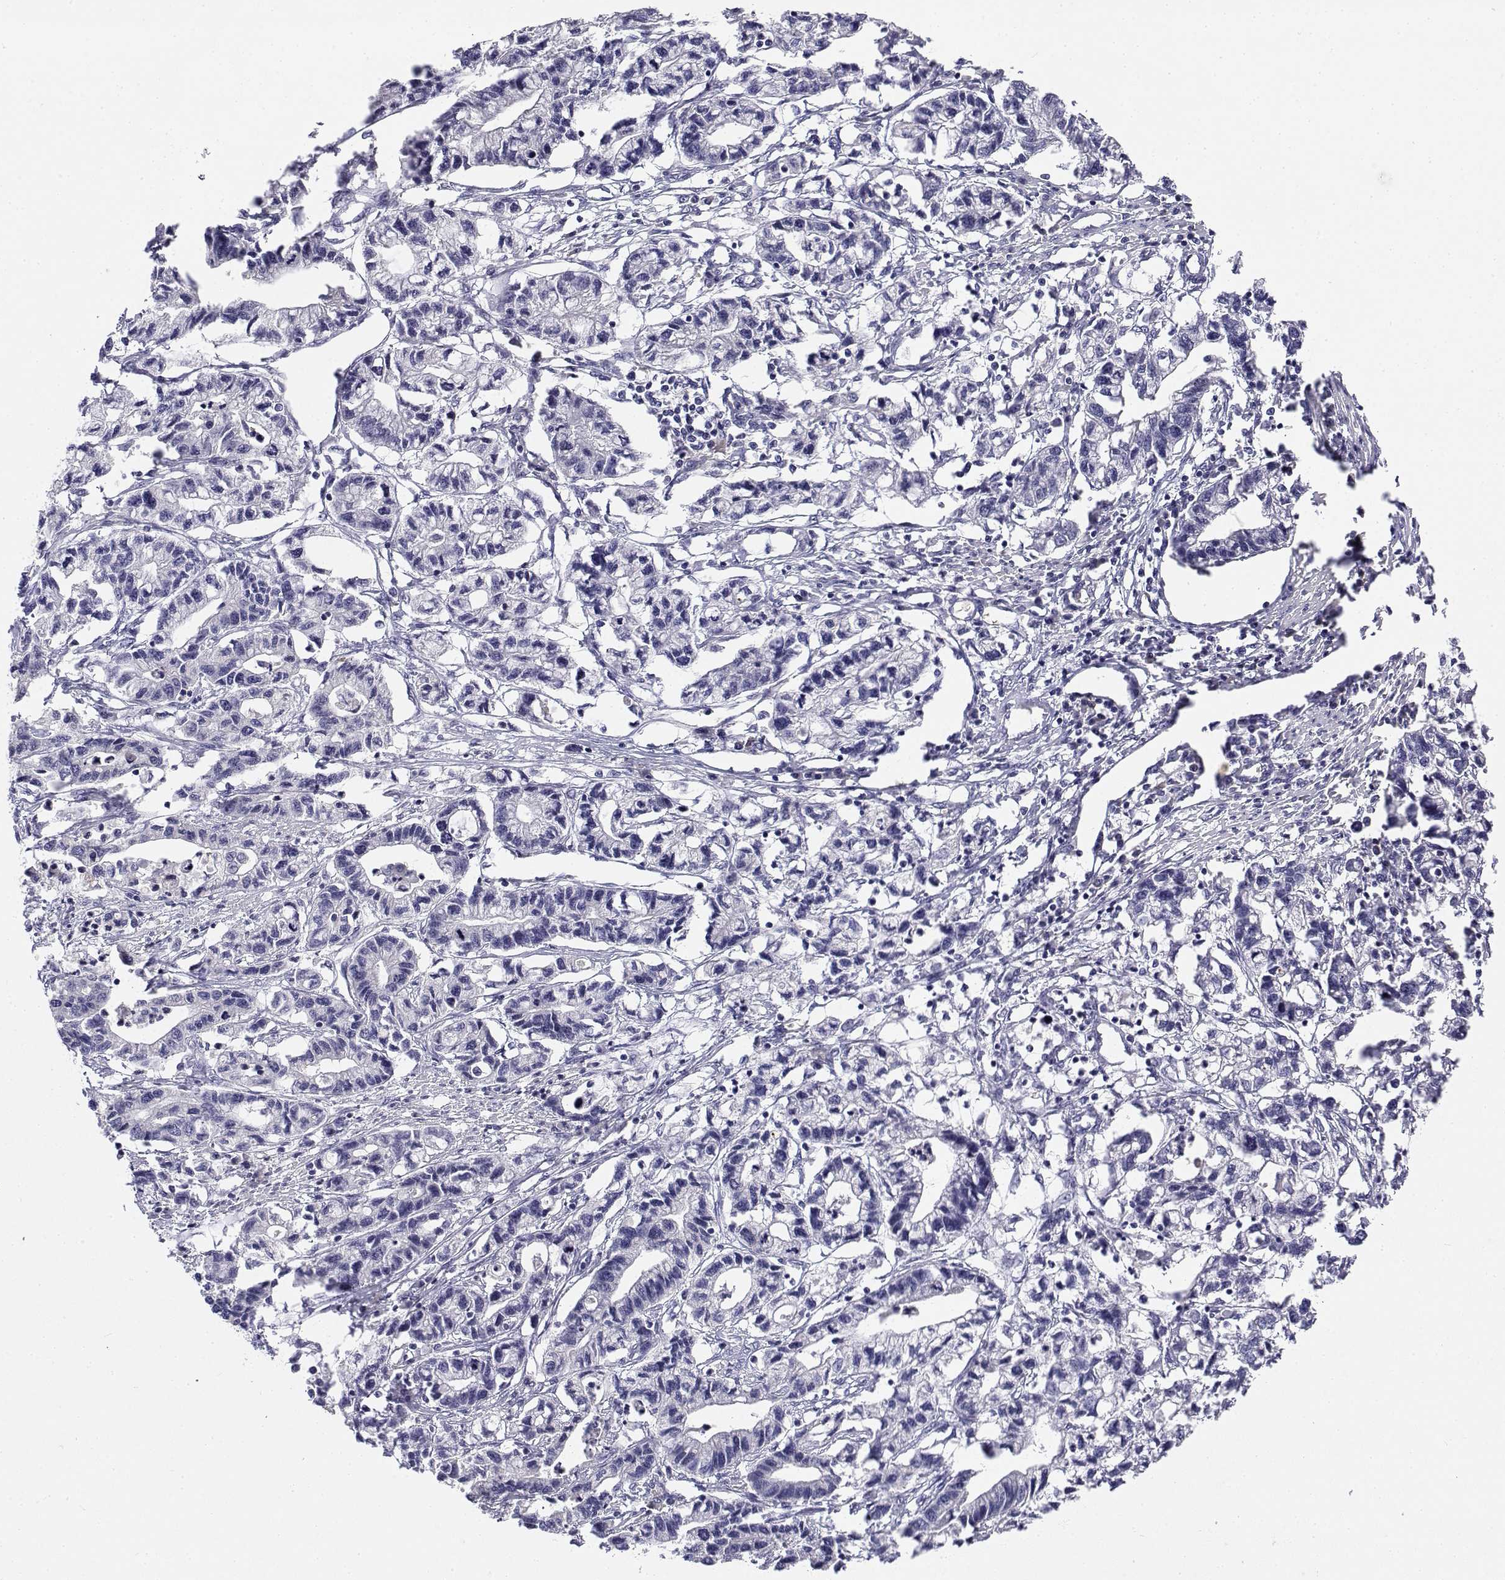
{"staining": {"intensity": "negative", "quantity": "none", "location": "none"}, "tissue": "stomach cancer", "cell_type": "Tumor cells", "image_type": "cancer", "snomed": [{"axis": "morphology", "description": "Adenocarcinoma, NOS"}, {"axis": "topography", "description": "Stomach"}], "caption": "This is an immunohistochemistry (IHC) photomicrograph of human stomach cancer. There is no positivity in tumor cells.", "gene": "CADM1", "patient": {"sex": "male", "age": 83}}